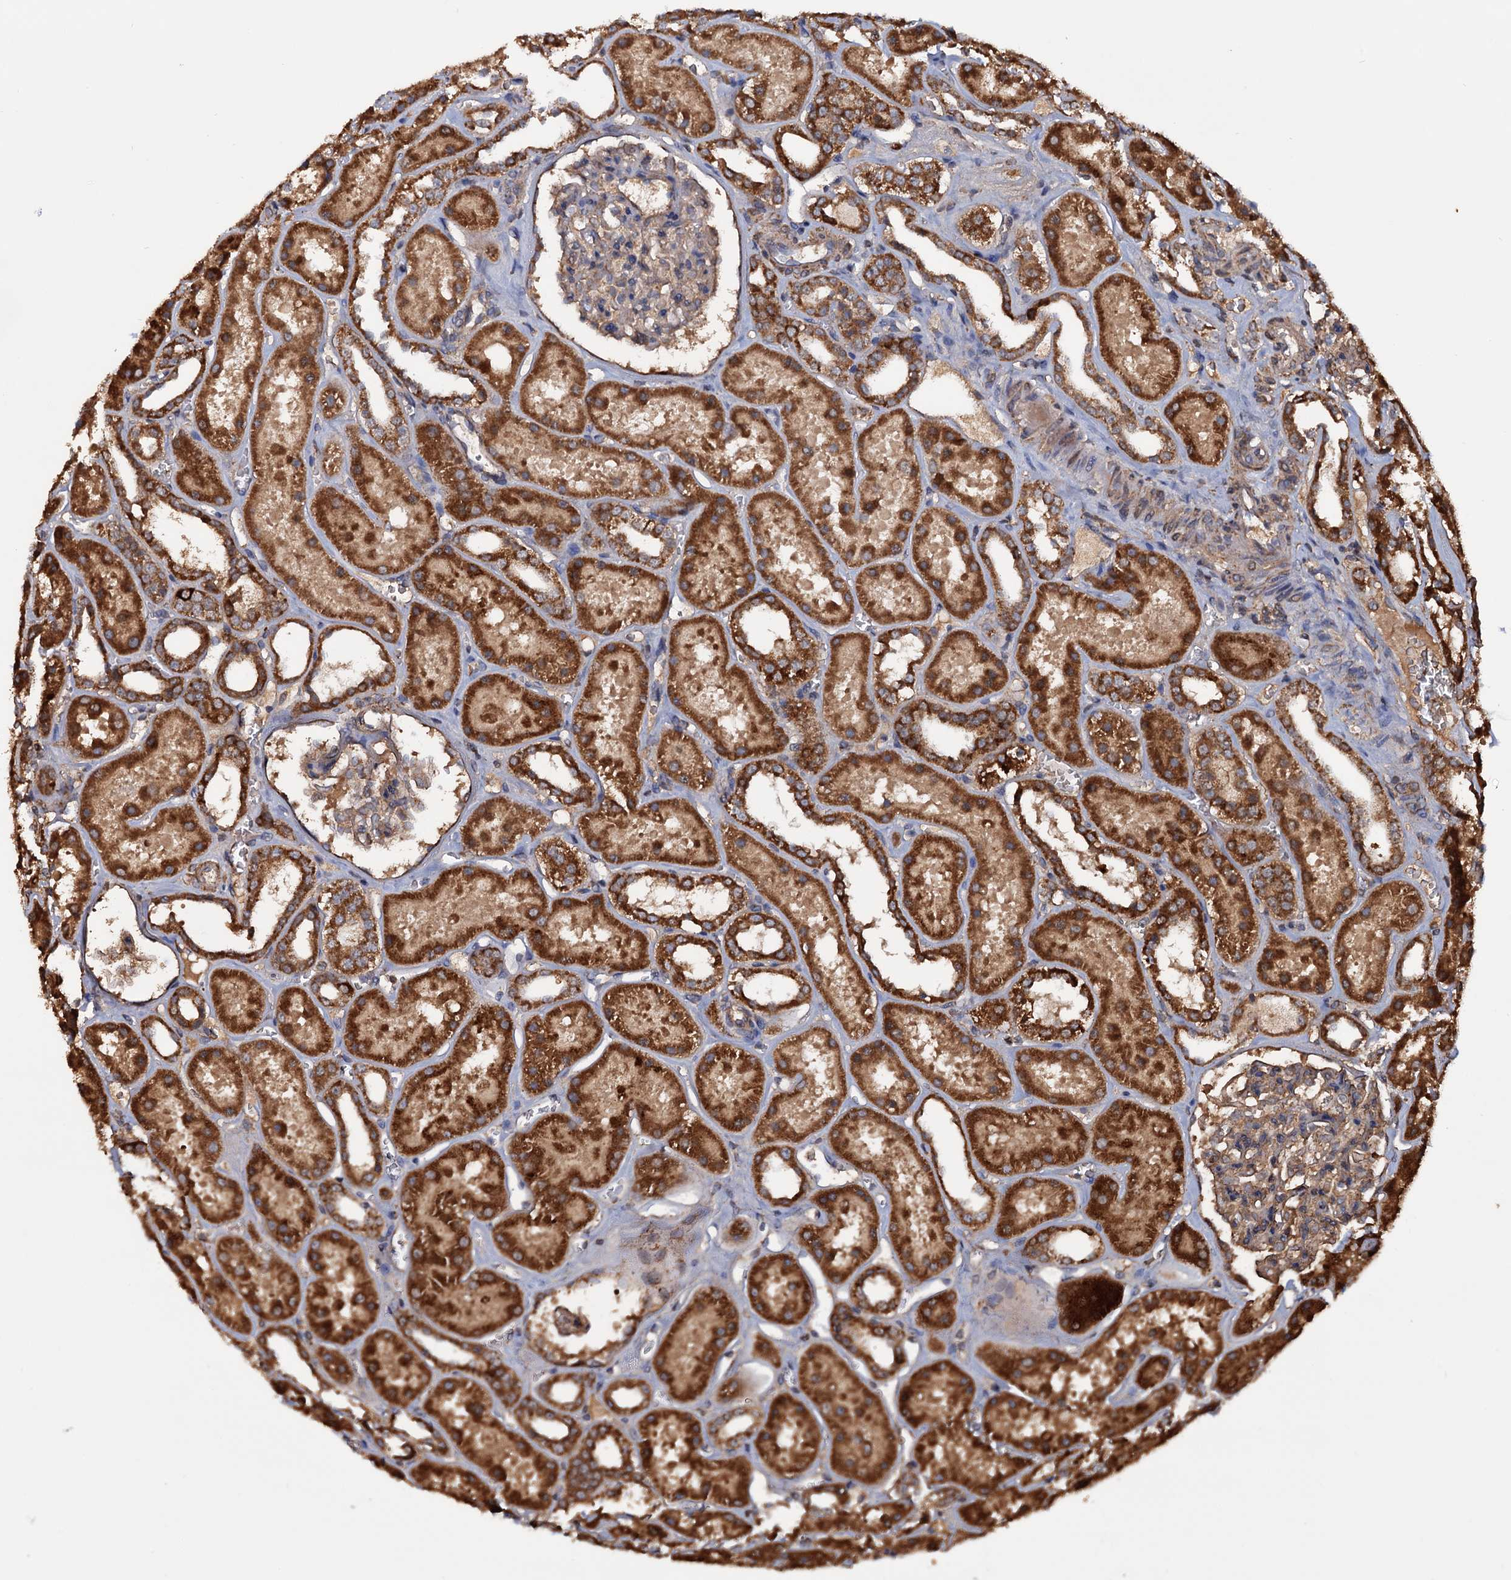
{"staining": {"intensity": "moderate", "quantity": "25%-75%", "location": "cytoplasmic/membranous"}, "tissue": "kidney", "cell_type": "Cells in glomeruli", "image_type": "normal", "snomed": [{"axis": "morphology", "description": "Normal tissue, NOS"}, {"axis": "topography", "description": "Kidney"}], "caption": "This micrograph shows immunohistochemistry staining of benign human kidney, with medium moderate cytoplasmic/membranous positivity in approximately 25%-75% of cells in glomeruli.", "gene": "MRPL42", "patient": {"sex": "female", "age": 41}}